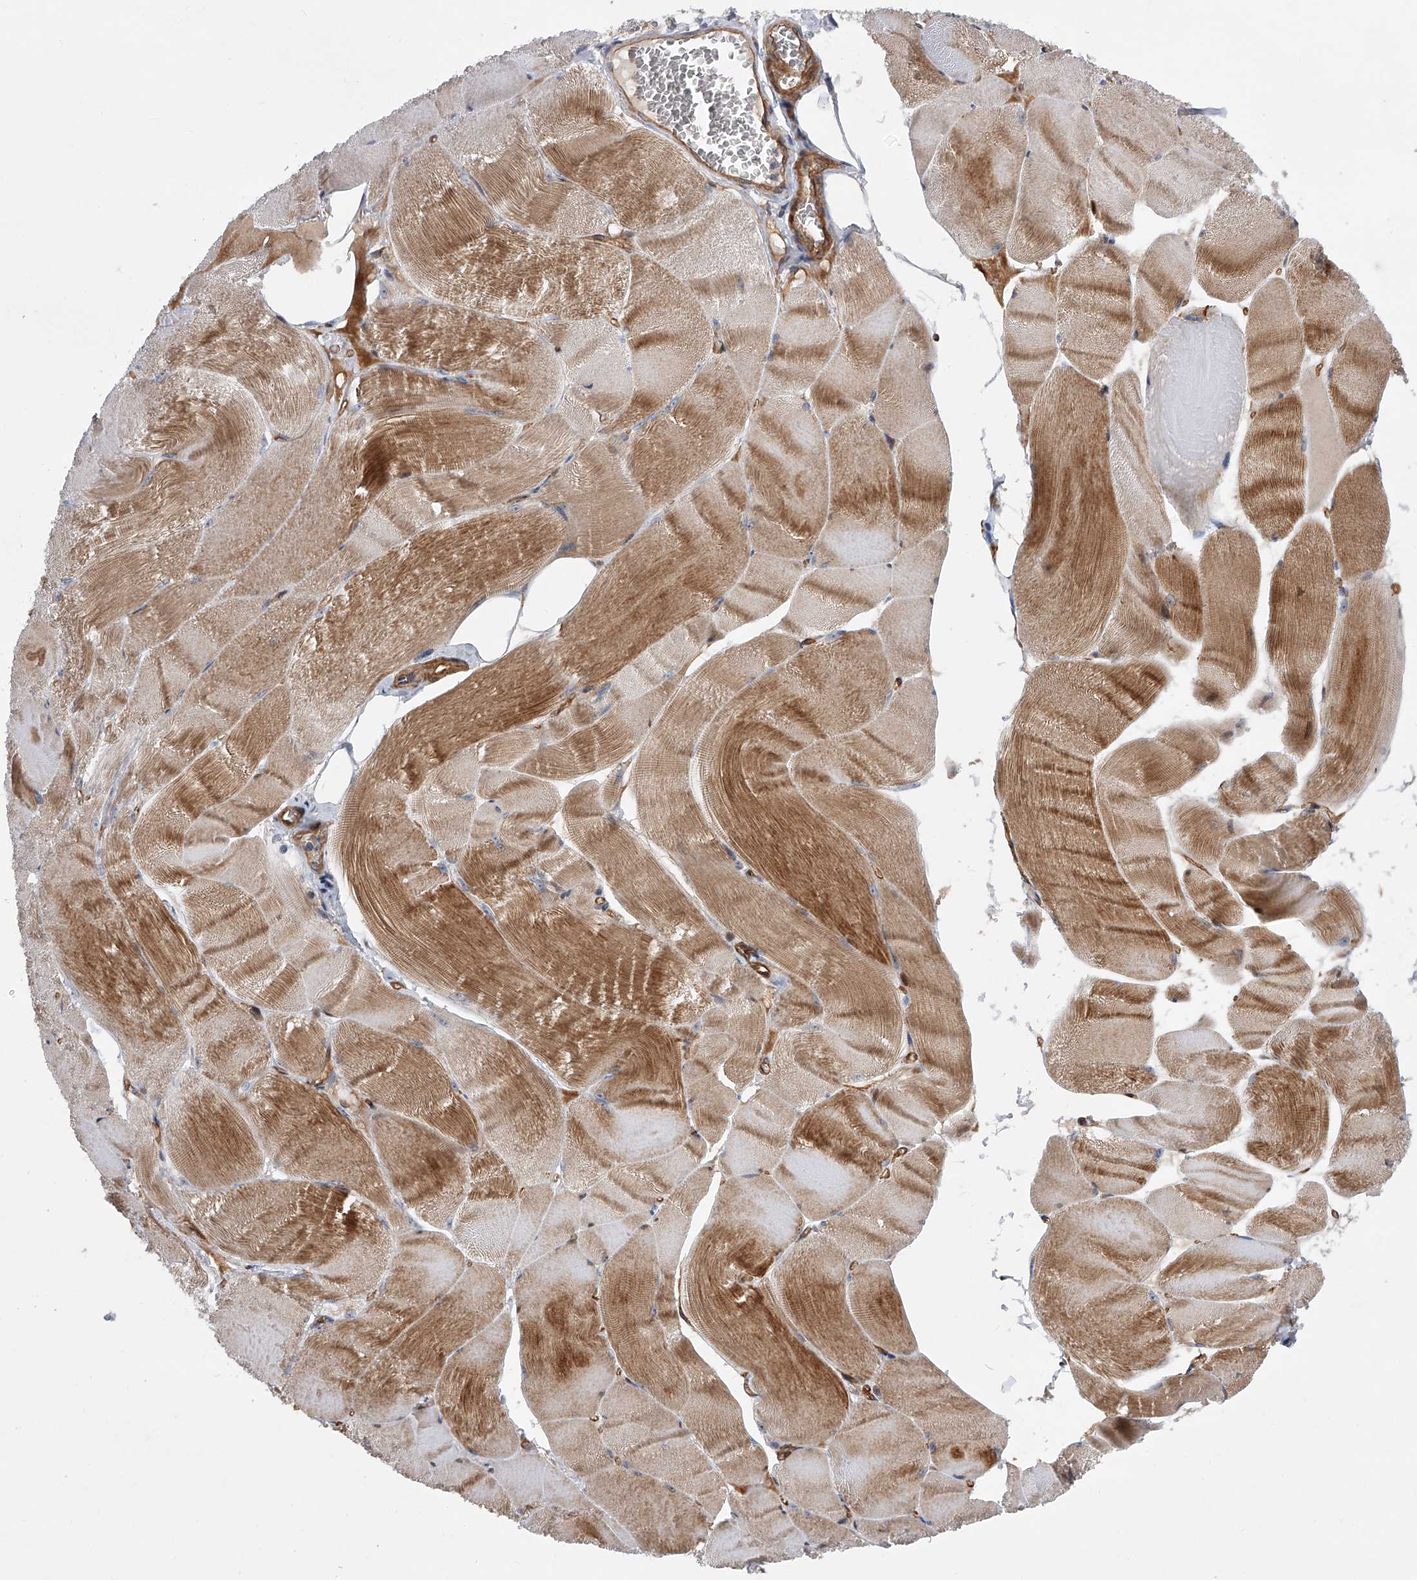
{"staining": {"intensity": "moderate", "quantity": "25%-75%", "location": "cytoplasmic/membranous"}, "tissue": "skeletal muscle", "cell_type": "Myocytes", "image_type": "normal", "snomed": [{"axis": "morphology", "description": "Normal tissue, NOS"}, {"axis": "morphology", "description": "Basal cell carcinoma"}, {"axis": "topography", "description": "Skeletal muscle"}], "caption": "A brown stain highlights moderate cytoplasmic/membranous expression of a protein in myocytes of unremarkable skeletal muscle. Immunohistochemistry stains the protein in brown and the nuclei are stained blue.", "gene": "PDSS2", "patient": {"sex": "female", "age": 64}}